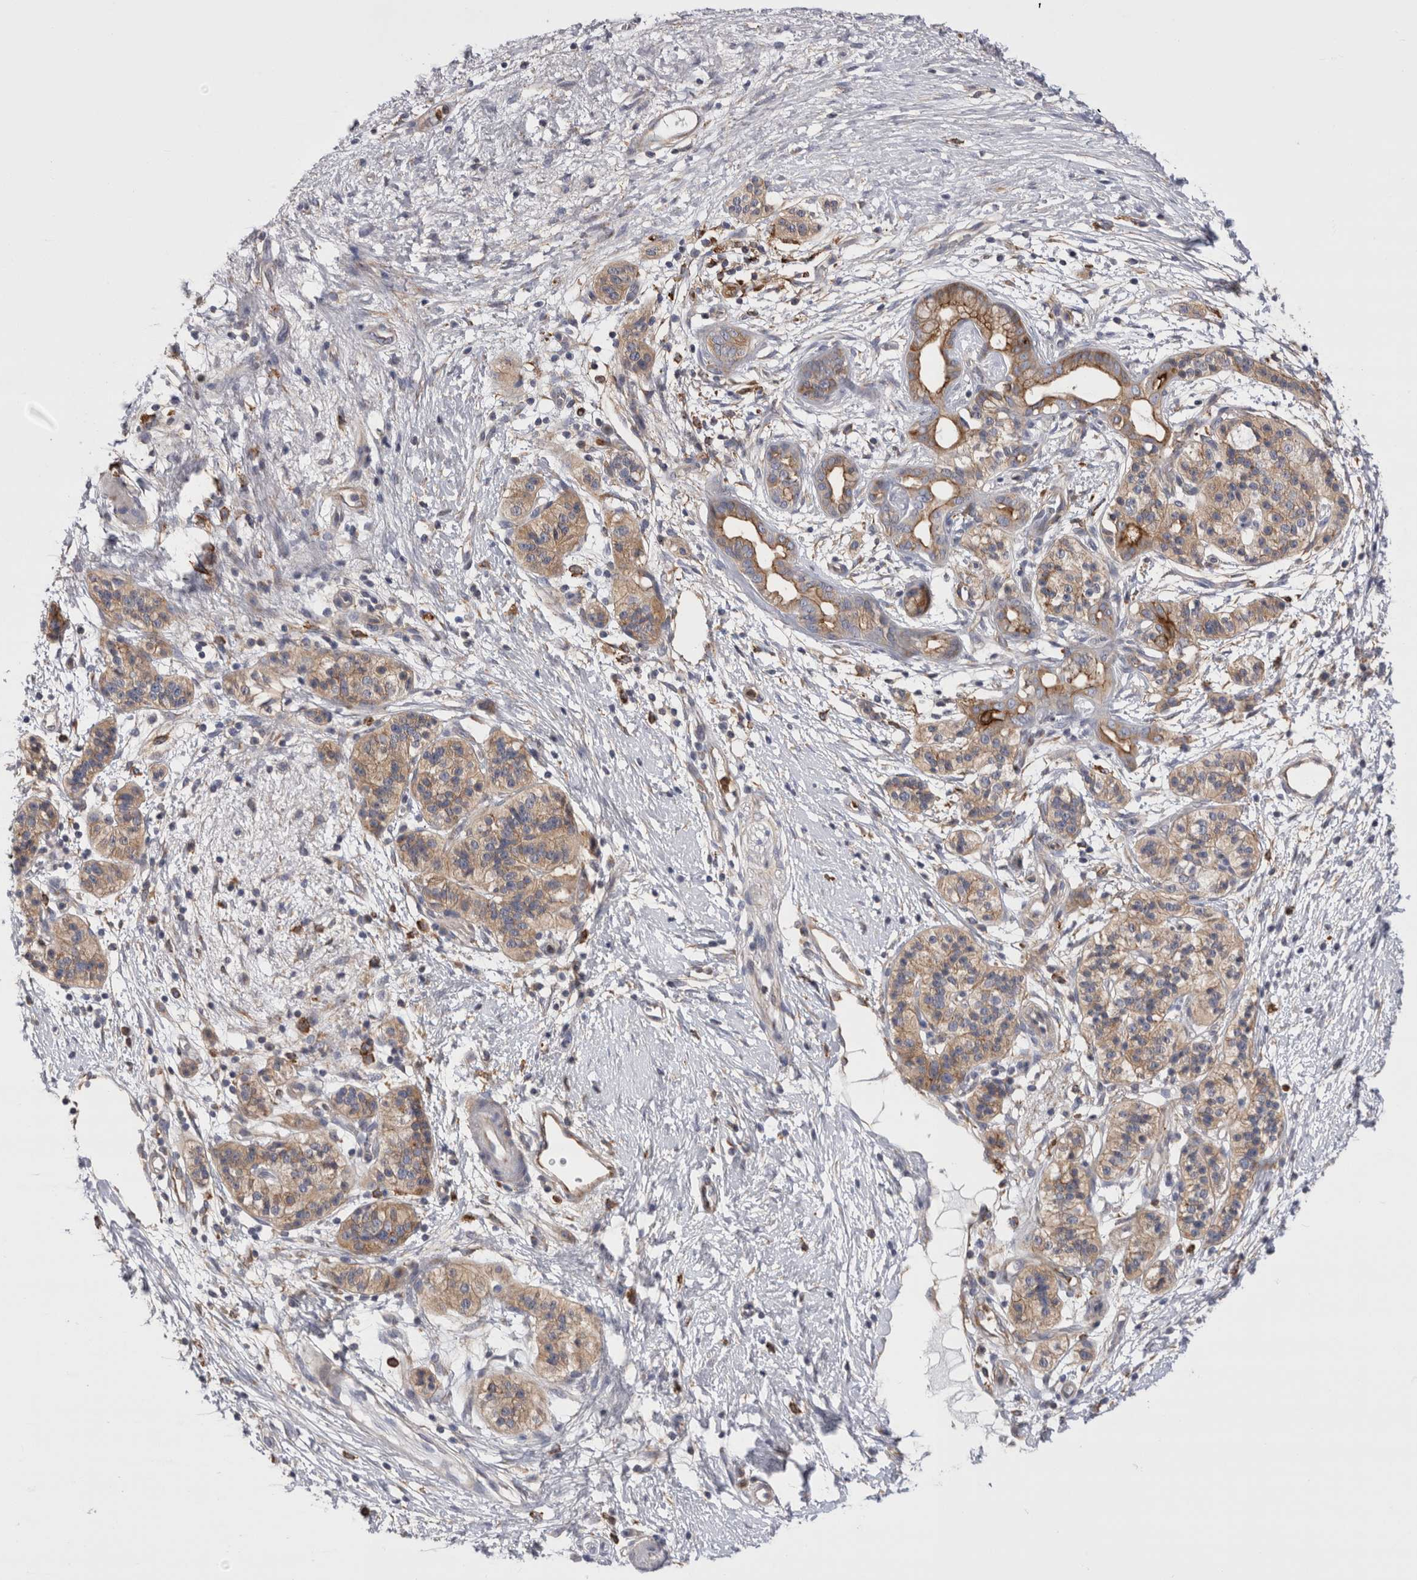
{"staining": {"intensity": "moderate", "quantity": ">75%", "location": "cytoplasmic/membranous"}, "tissue": "pancreatic cancer", "cell_type": "Tumor cells", "image_type": "cancer", "snomed": [{"axis": "morphology", "description": "Adenocarcinoma, NOS"}, {"axis": "topography", "description": "Pancreas"}], "caption": "Adenocarcinoma (pancreatic) tissue demonstrates moderate cytoplasmic/membranous expression in approximately >75% of tumor cells, visualized by immunohistochemistry.", "gene": "RAB11FIP1", "patient": {"sex": "male", "age": 50}}